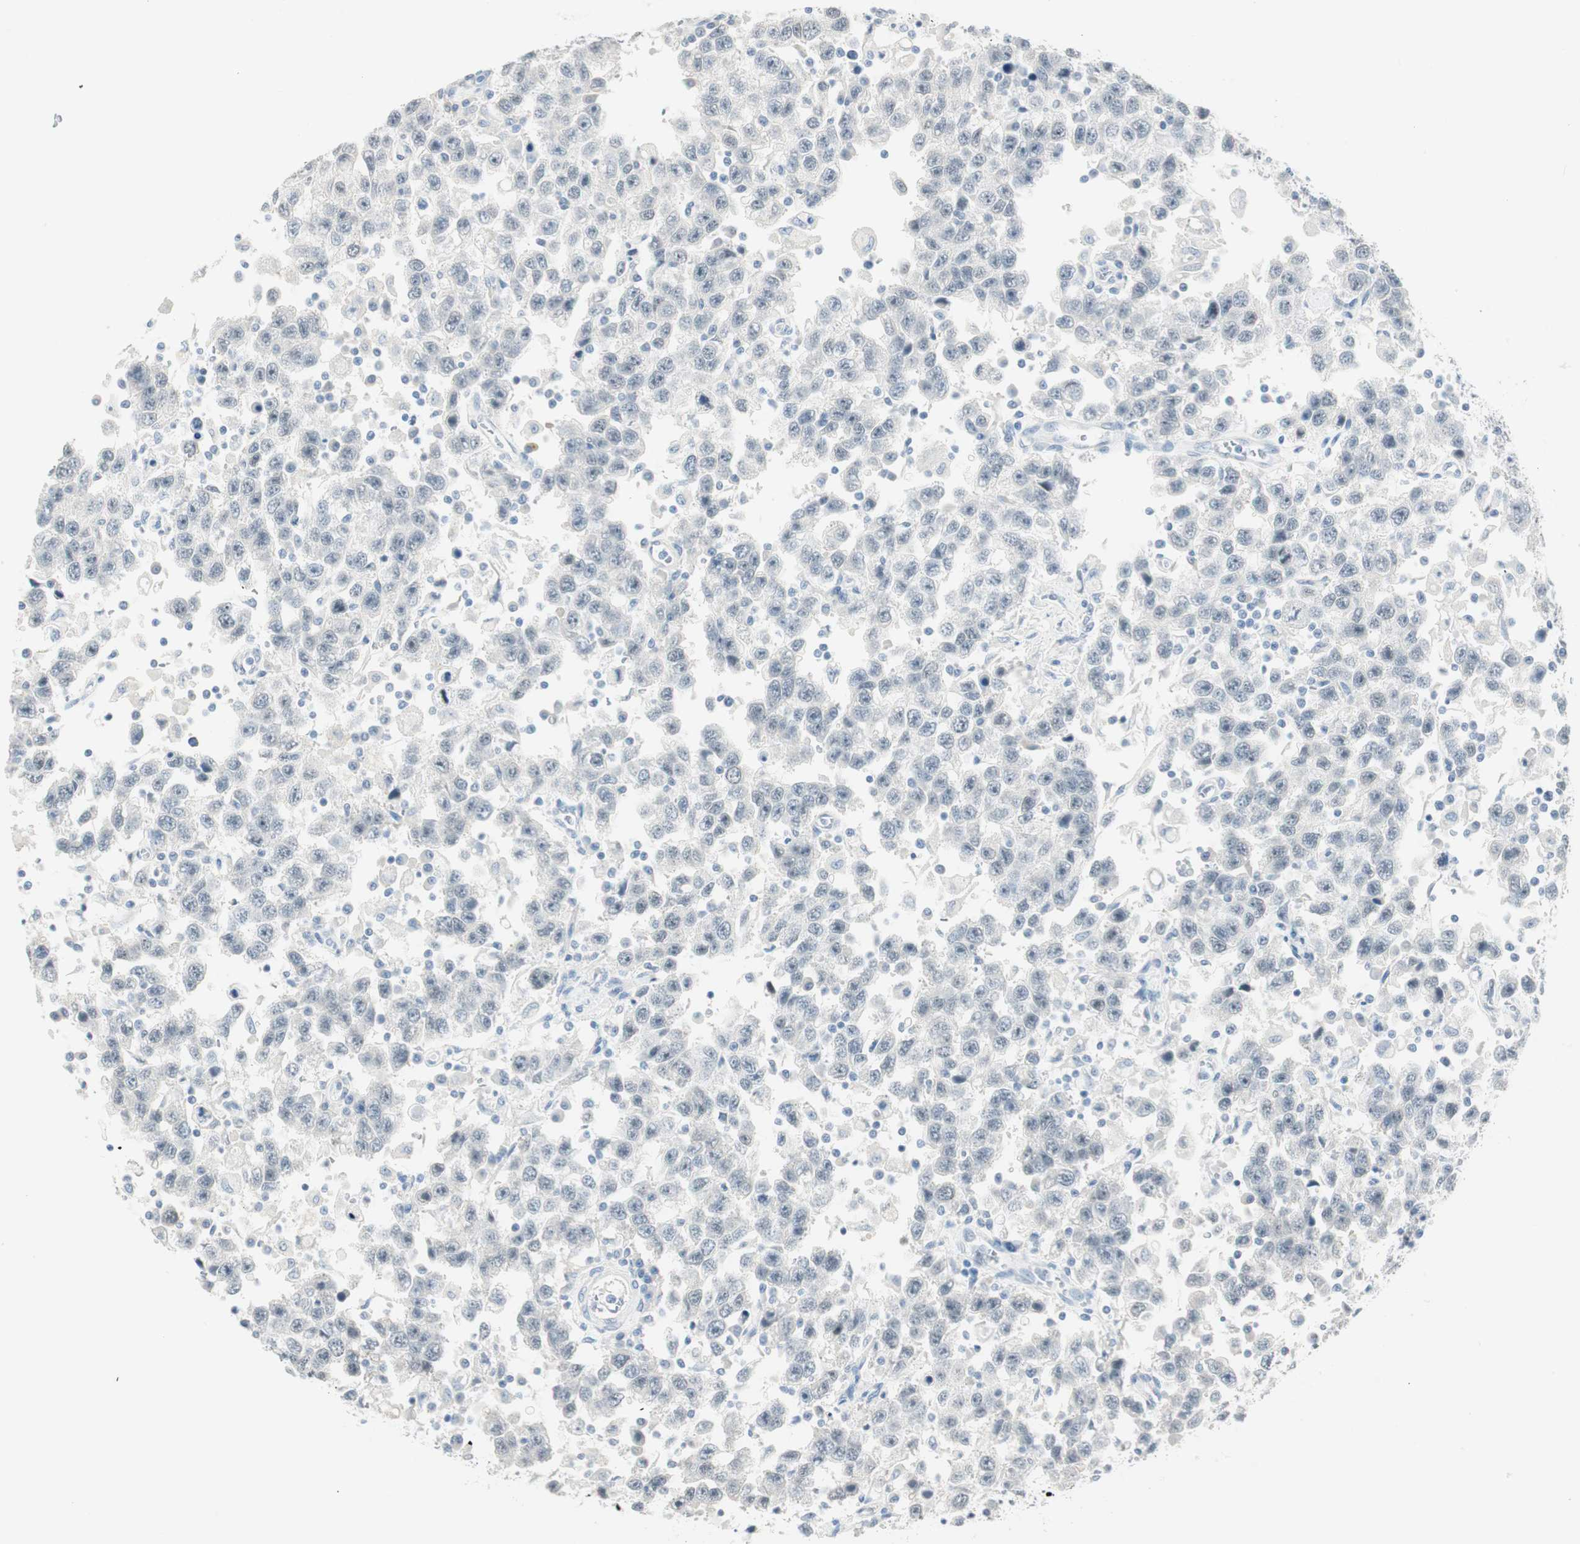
{"staining": {"intensity": "negative", "quantity": "none", "location": "none"}, "tissue": "testis cancer", "cell_type": "Tumor cells", "image_type": "cancer", "snomed": [{"axis": "morphology", "description": "Seminoma, NOS"}, {"axis": "topography", "description": "Testis"}], "caption": "Protein analysis of testis seminoma reveals no significant expression in tumor cells.", "gene": "MLLT10", "patient": {"sex": "male", "age": 41}}